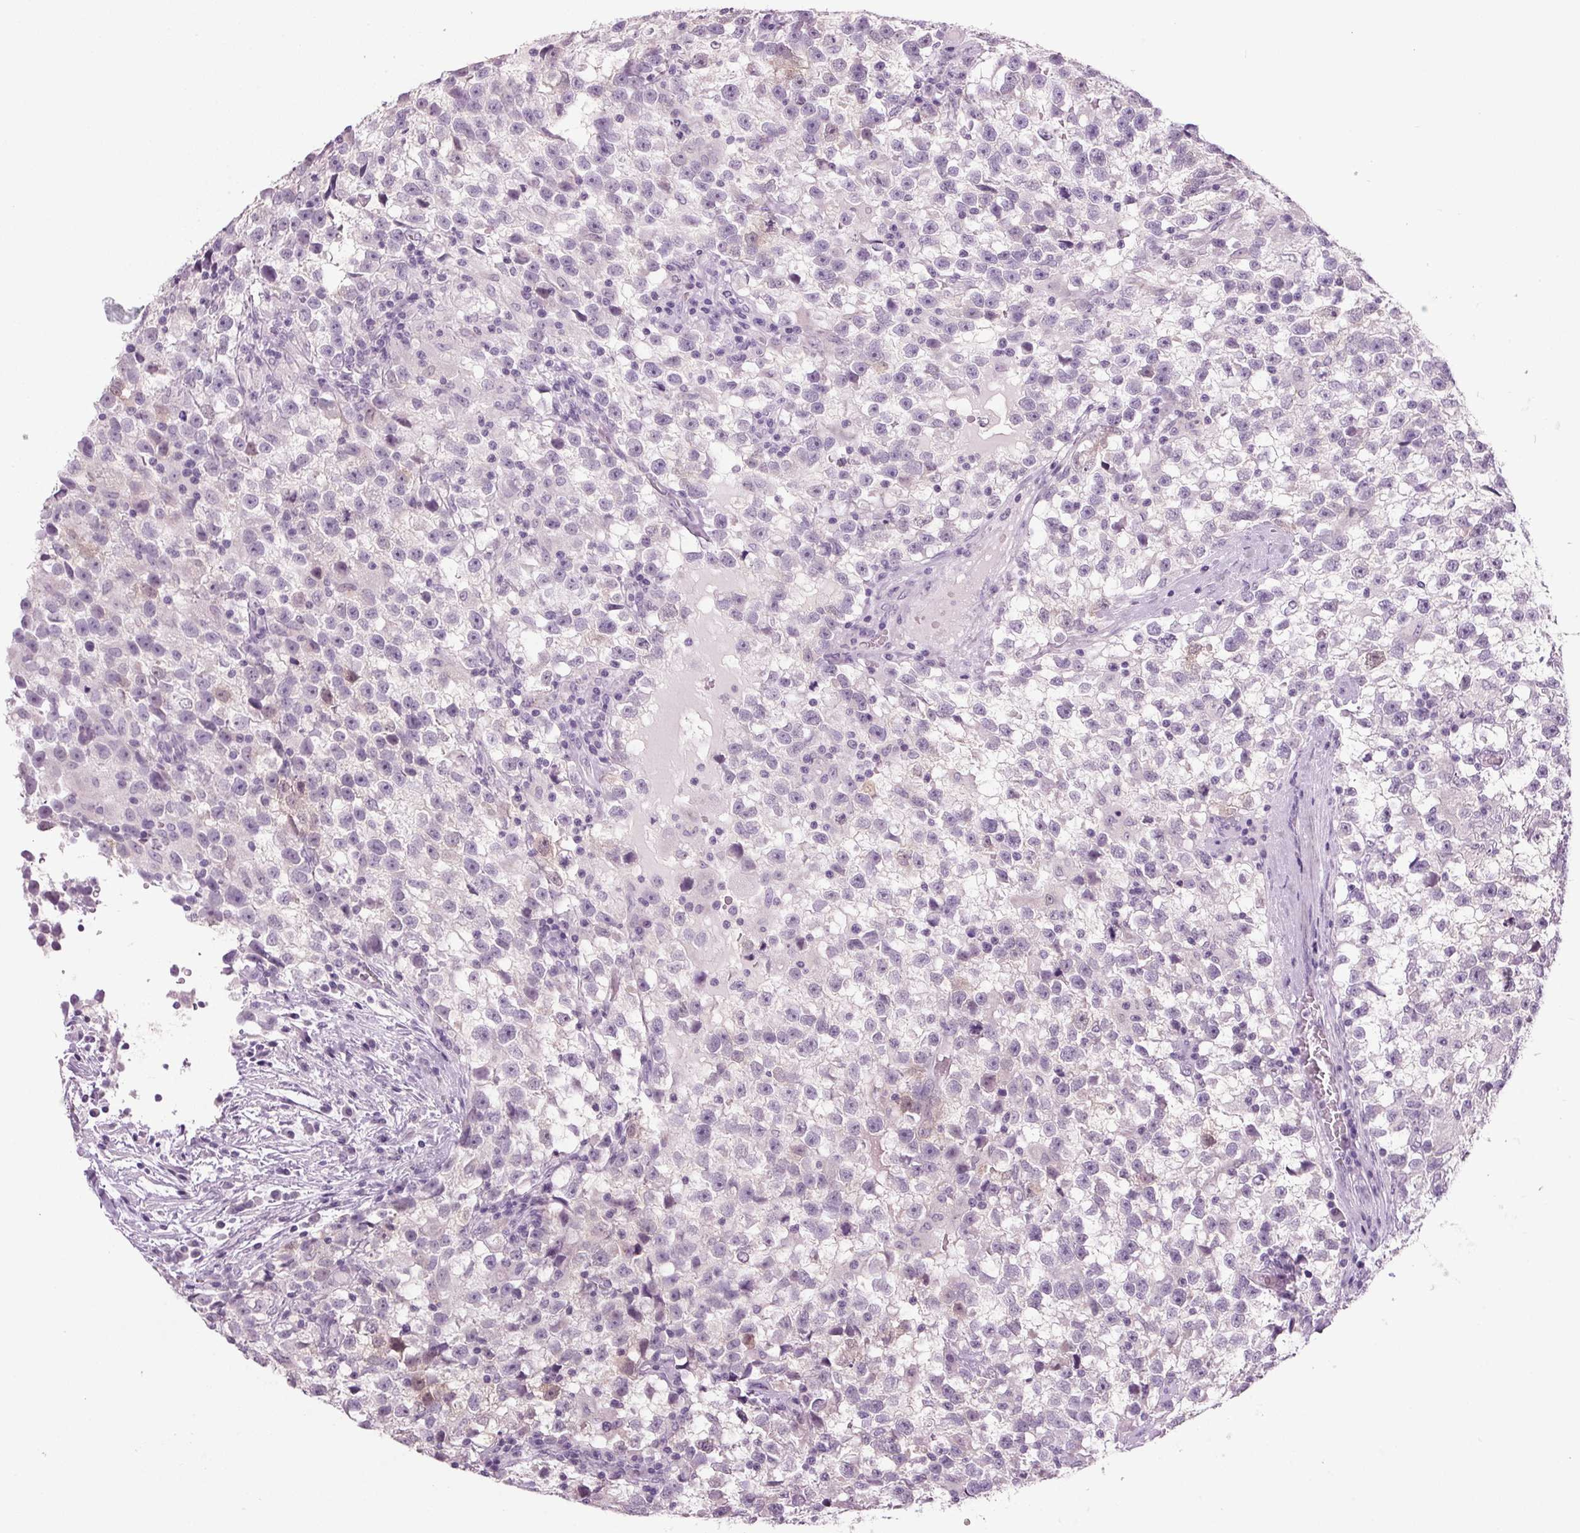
{"staining": {"intensity": "negative", "quantity": "none", "location": "none"}, "tissue": "testis cancer", "cell_type": "Tumor cells", "image_type": "cancer", "snomed": [{"axis": "morphology", "description": "Seminoma, NOS"}, {"axis": "topography", "description": "Testis"}], "caption": "IHC of testis seminoma shows no staining in tumor cells.", "gene": "PPP1R1A", "patient": {"sex": "male", "age": 31}}